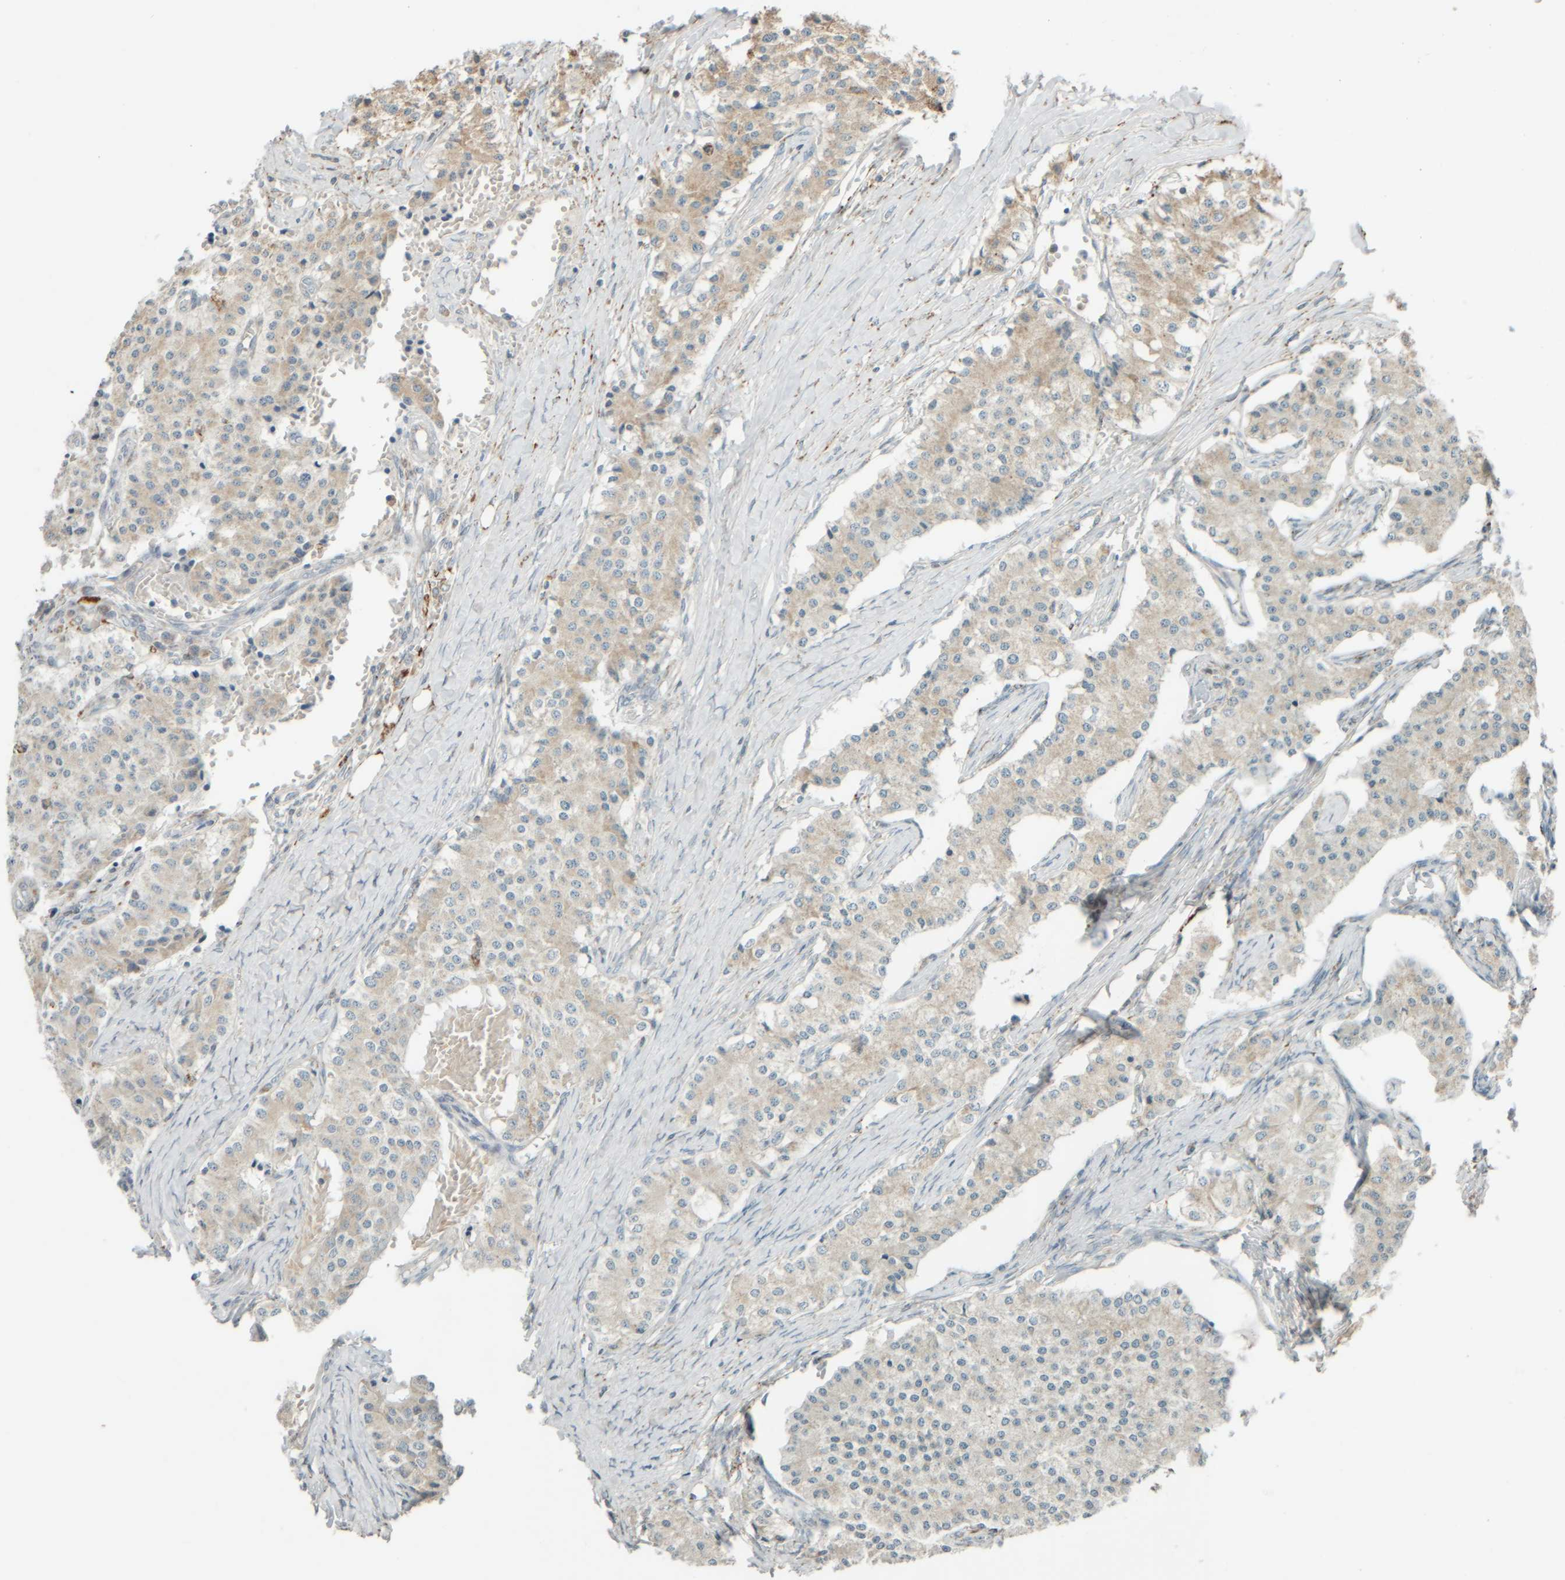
{"staining": {"intensity": "weak", "quantity": "25%-75%", "location": "cytoplasmic/membranous"}, "tissue": "carcinoid", "cell_type": "Tumor cells", "image_type": "cancer", "snomed": [{"axis": "morphology", "description": "Carcinoid, malignant, NOS"}, {"axis": "topography", "description": "Colon"}], "caption": "Immunohistochemistry image of human carcinoid stained for a protein (brown), which exhibits low levels of weak cytoplasmic/membranous expression in about 25%-75% of tumor cells.", "gene": "SPAG5", "patient": {"sex": "female", "age": 52}}